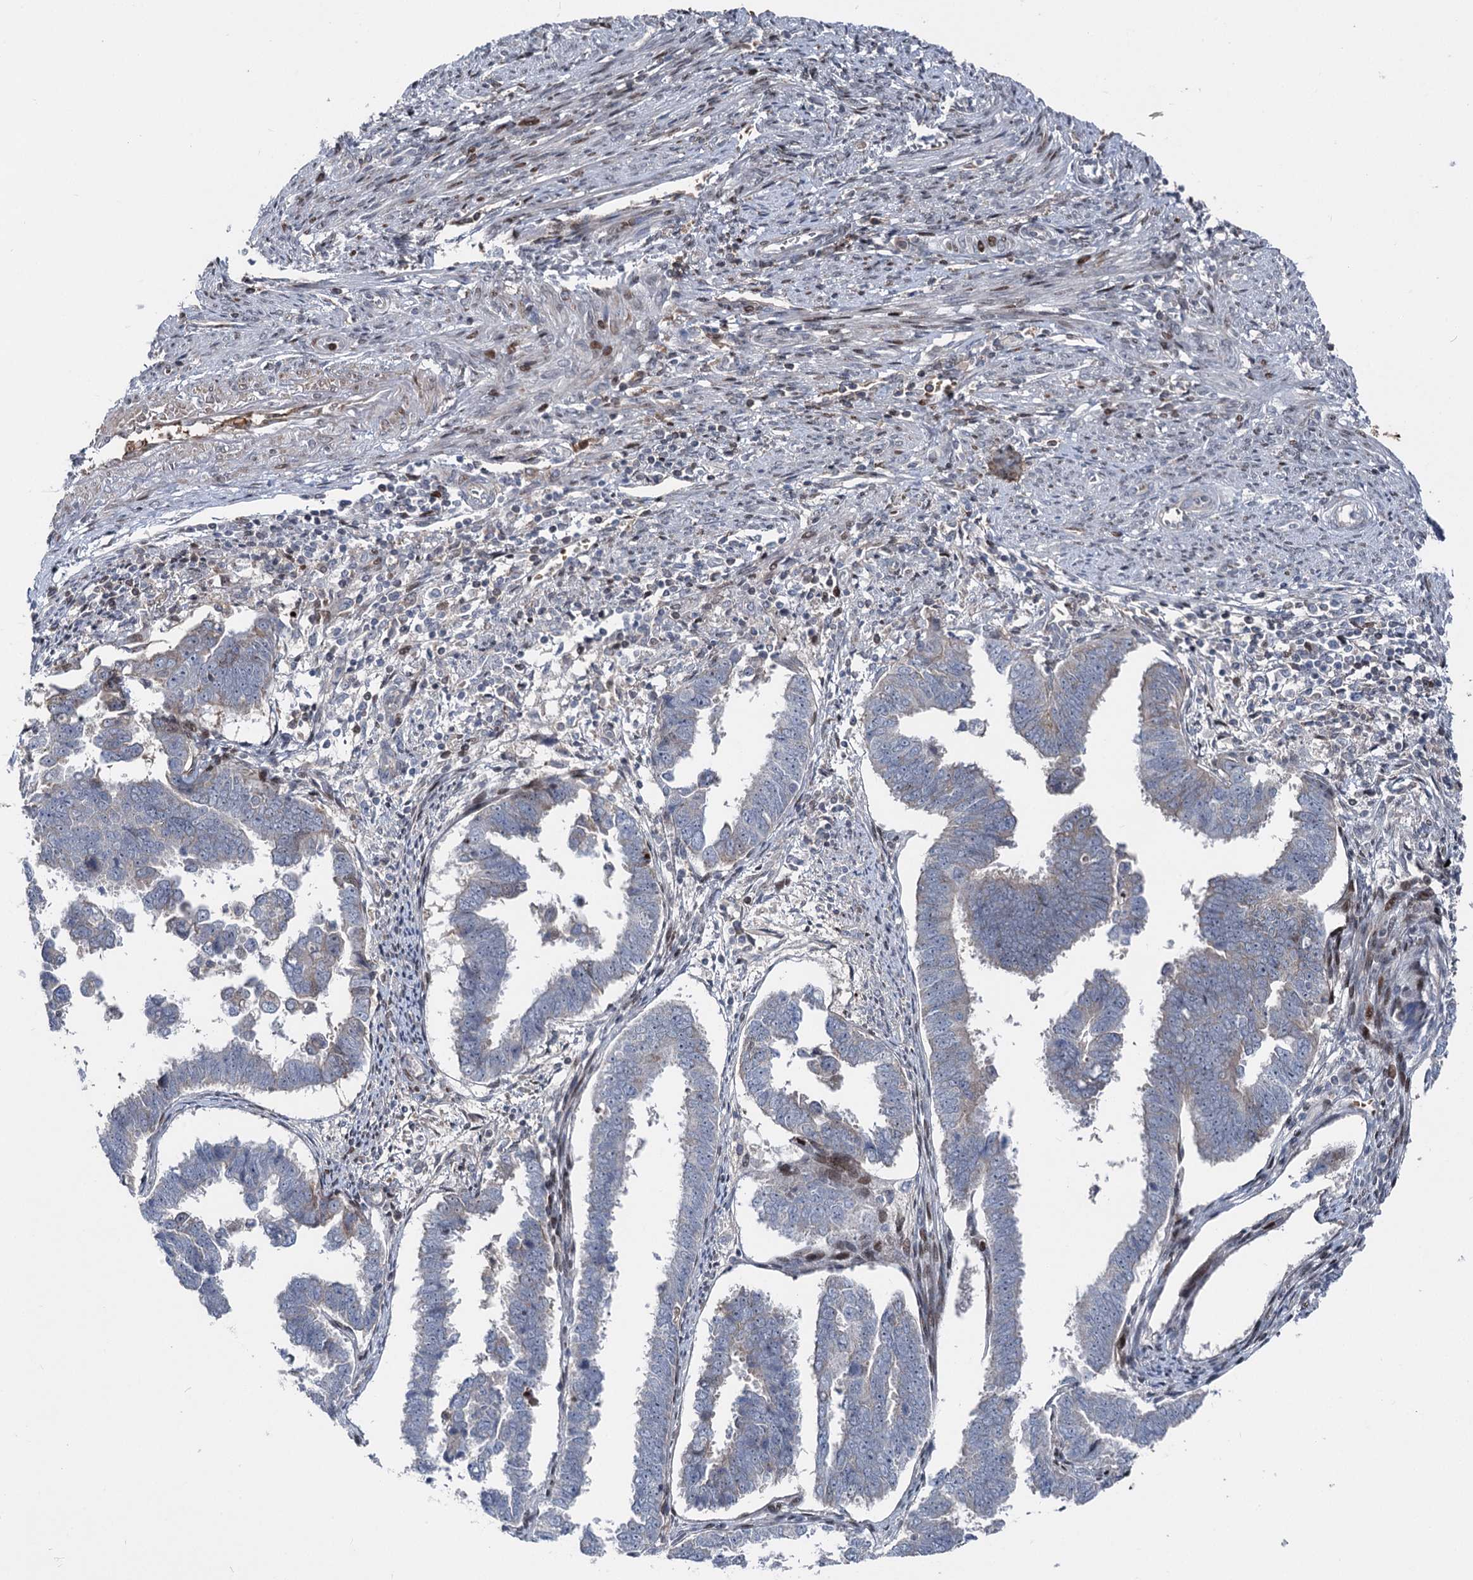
{"staining": {"intensity": "negative", "quantity": "none", "location": "none"}, "tissue": "endometrial cancer", "cell_type": "Tumor cells", "image_type": "cancer", "snomed": [{"axis": "morphology", "description": "Adenocarcinoma, NOS"}, {"axis": "topography", "description": "Endometrium"}], "caption": "IHC image of neoplastic tissue: endometrial adenocarcinoma stained with DAB (3,3'-diaminobenzidine) exhibits no significant protein staining in tumor cells.", "gene": "ITFG2", "patient": {"sex": "female", "age": 75}}